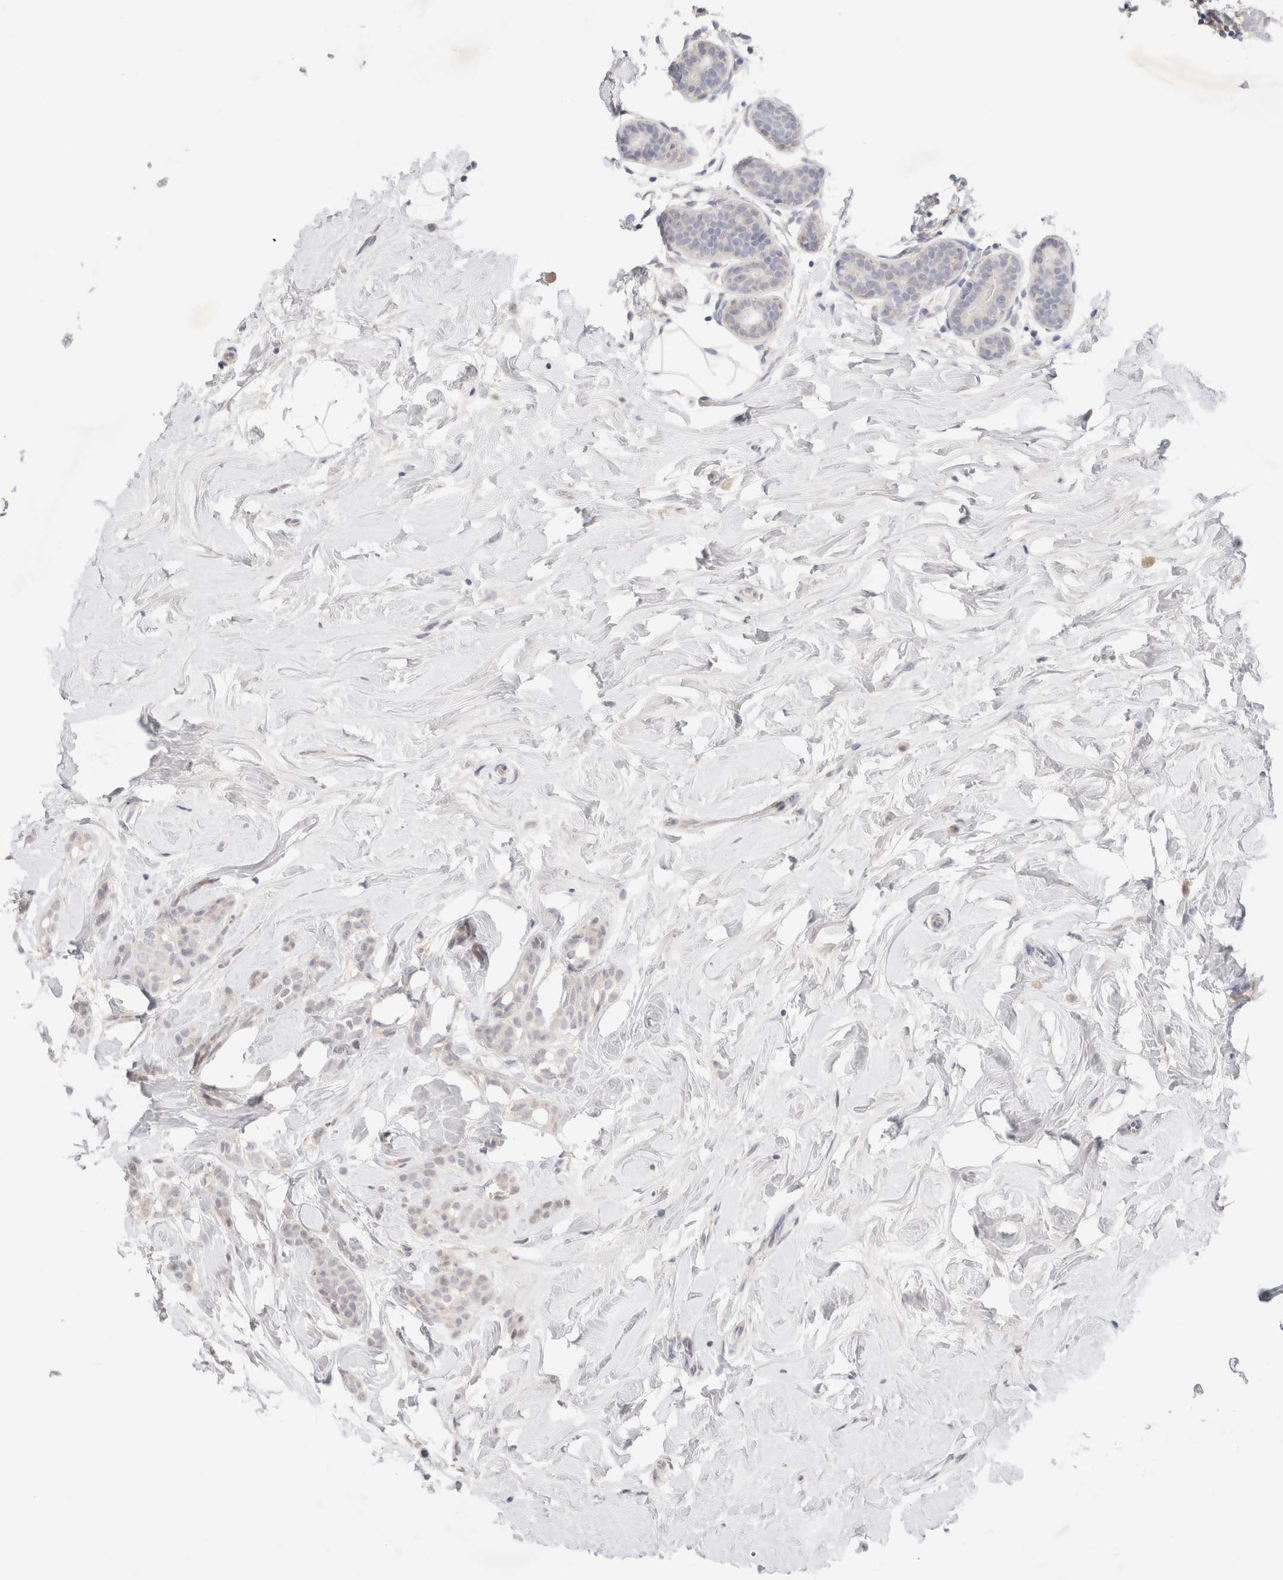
{"staining": {"intensity": "negative", "quantity": "none", "location": "none"}, "tissue": "breast cancer", "cell_type": "Tumor cells", "image_type": "cancer", "snomed": [{"axis": "morphology", "description": "Lobular carcinoma, in situ"}, {"axis": "morphology", "description": "Lobular carcinoma"}, {"axis": "topography", "description": "Breast"}], "caption": "Immunohistochemistry image of neoplastic tissue: lobular carcinoma in situ (breast) stained with DAB displays no significant protein staining in tumor cells.", "gene": "SPATA20", "patient": {"sex": "female", "age": 41}}